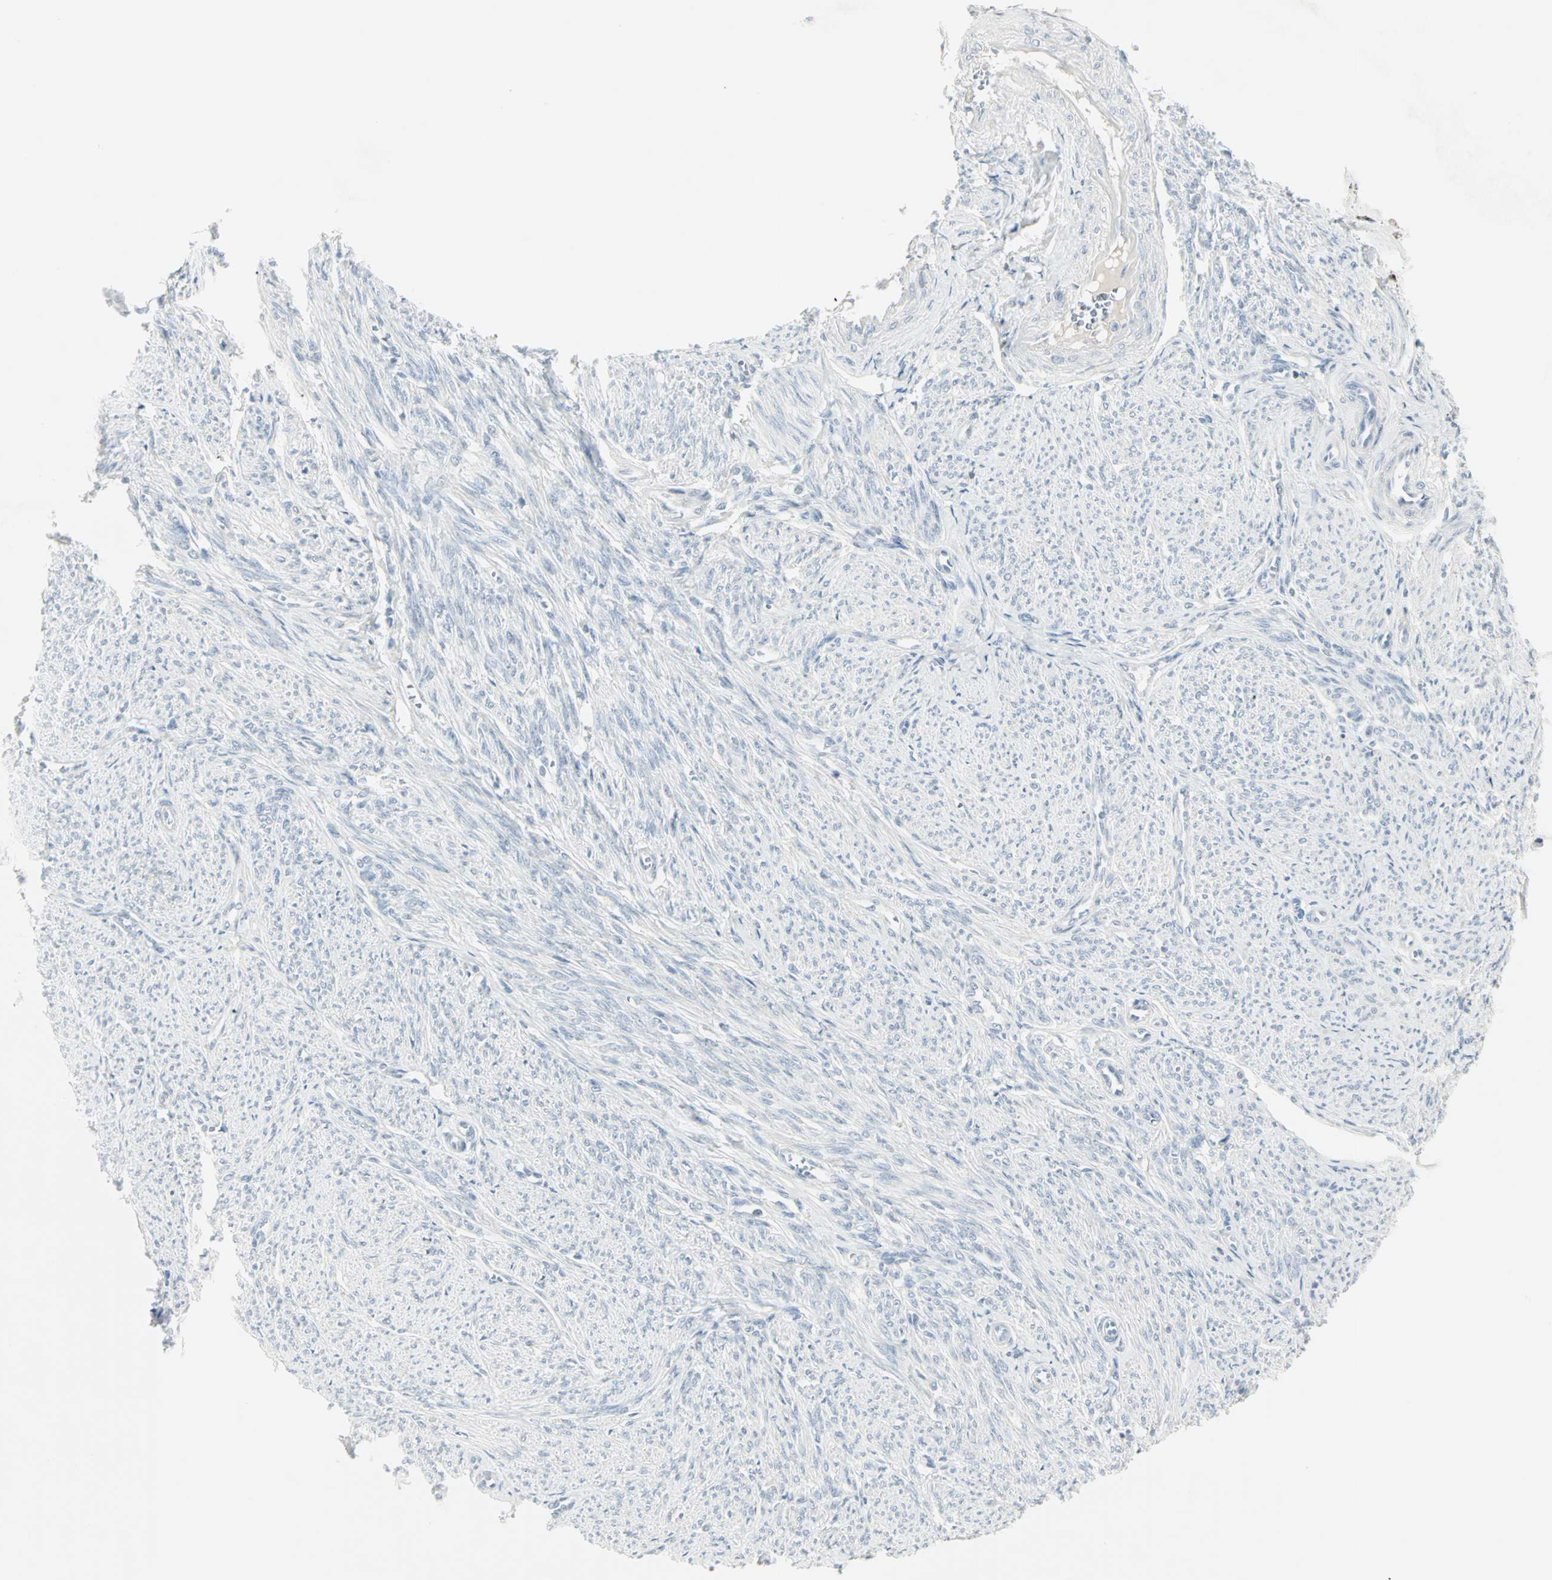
{"staining": {"intensity": "negative", "quantity": "none", "location": "none"}, "tissue": "smooth muscle", "cell_type": "Smooth muscle cells", "image_type": "normal", "snomed": [{"axis": "morphology", "description": "Normal tissue, NOS"}, {"axis": "topography", "description": "Smooth muscle"}], "caption": "Immunohistochemistry histopathology image of benign human smooth muscle stained for a protein (brown), which demonstrates no positivity in smooth muscle cells.", "gene": "IDH2", "patient": {"sex": "female", "age": 65}}